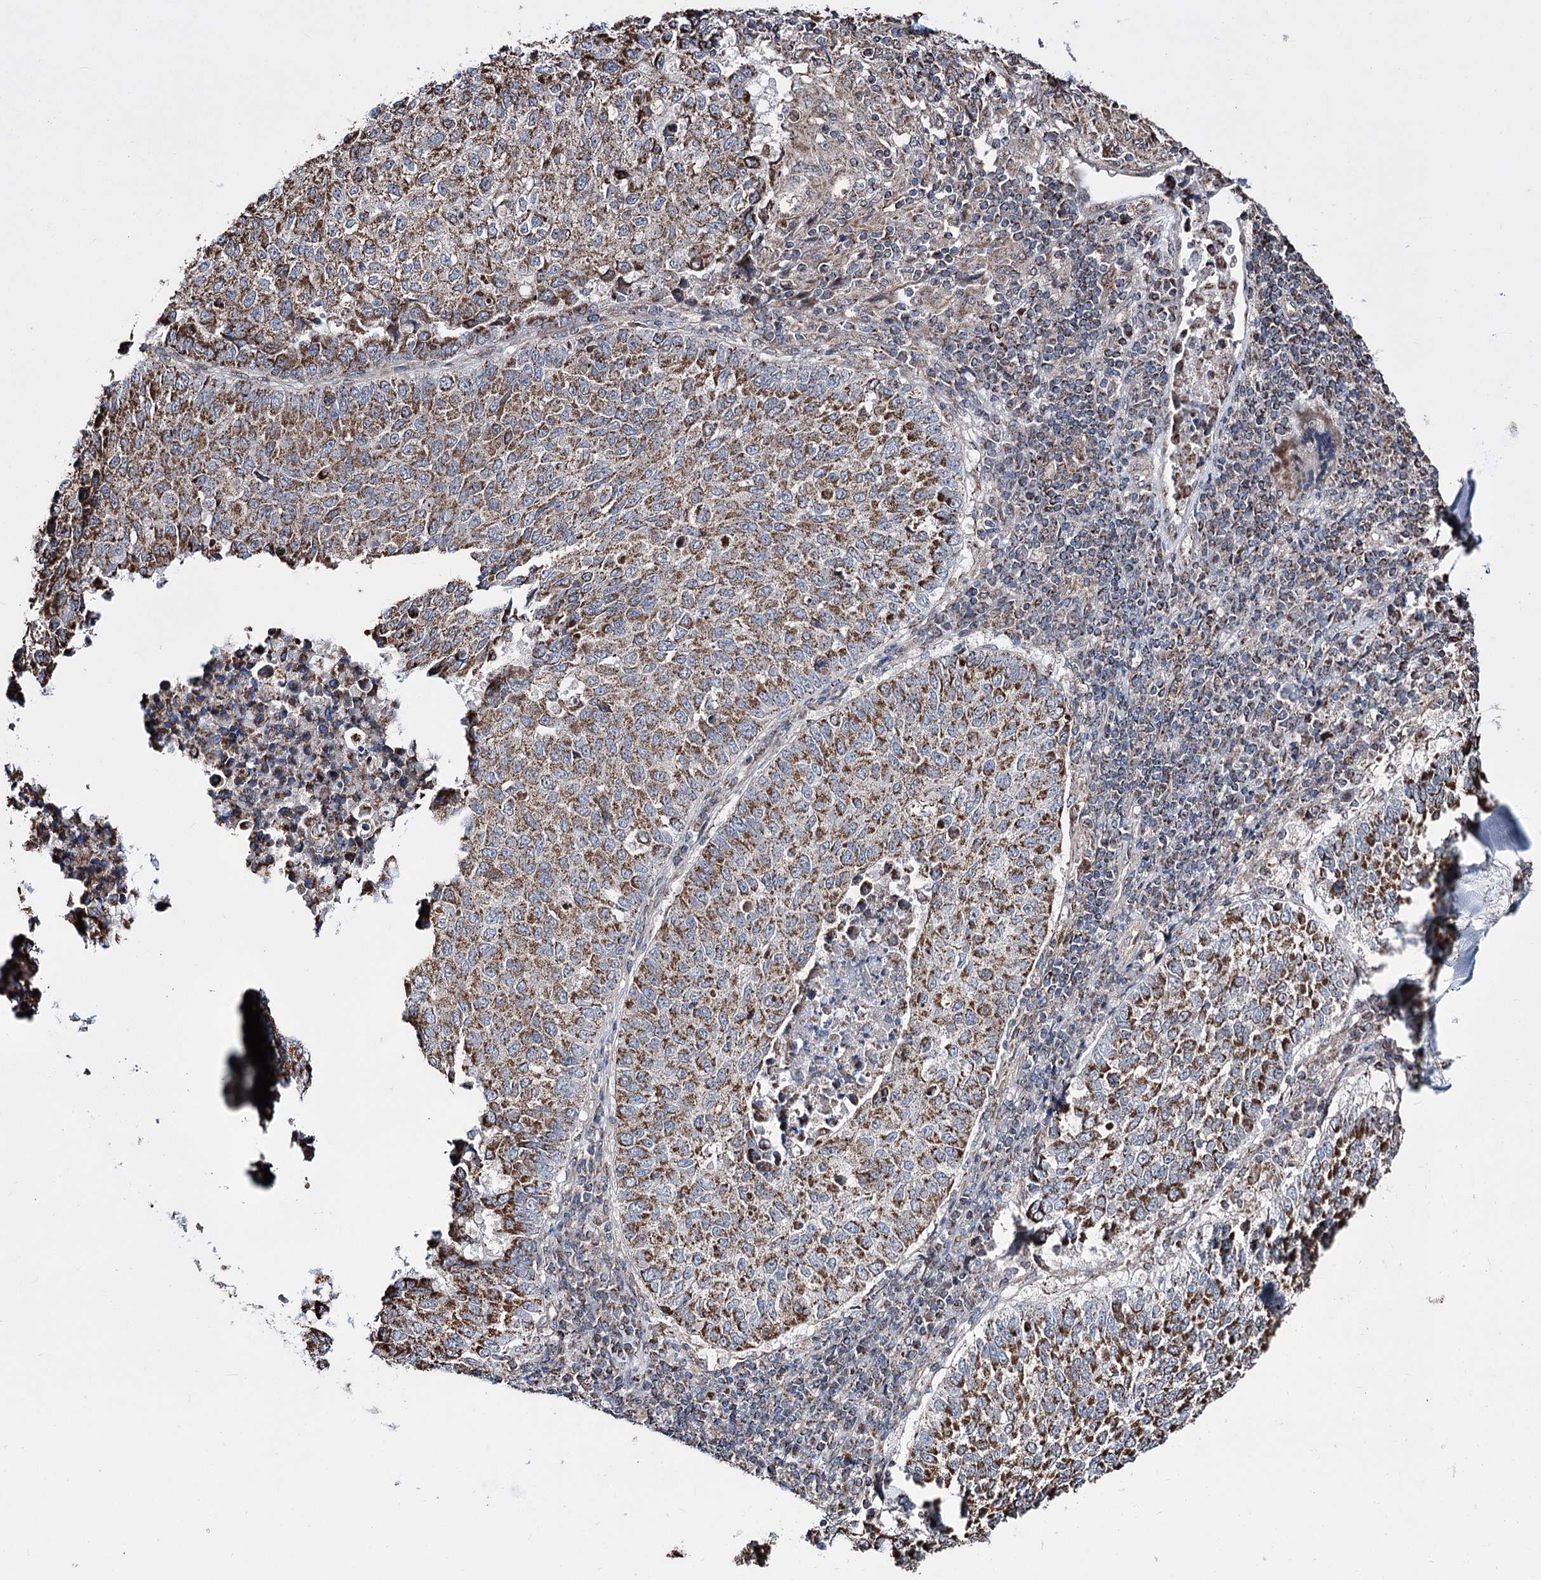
{"staining": {"intensity": "moderate", "quantity": ">75%", "location": "cytoplasmic/membranous"}, "tissue": "lung cancer", "cell_type": "Tumor cells", "image_type": "cancer", "snomed": [{"axis": "morphology", "description": "Squamous cell carcinoma, NOS"}, {"axis": "topography", "description": "Lung"}], "caption": "The immunohistochemical stain highlights moderate cytoplasmic/membranous positivity in tumor cells of squamous cell carcinoma (lung) tissue.", "gene": "CREB3L4", "patient": {"sex": "male", "age": 73}}